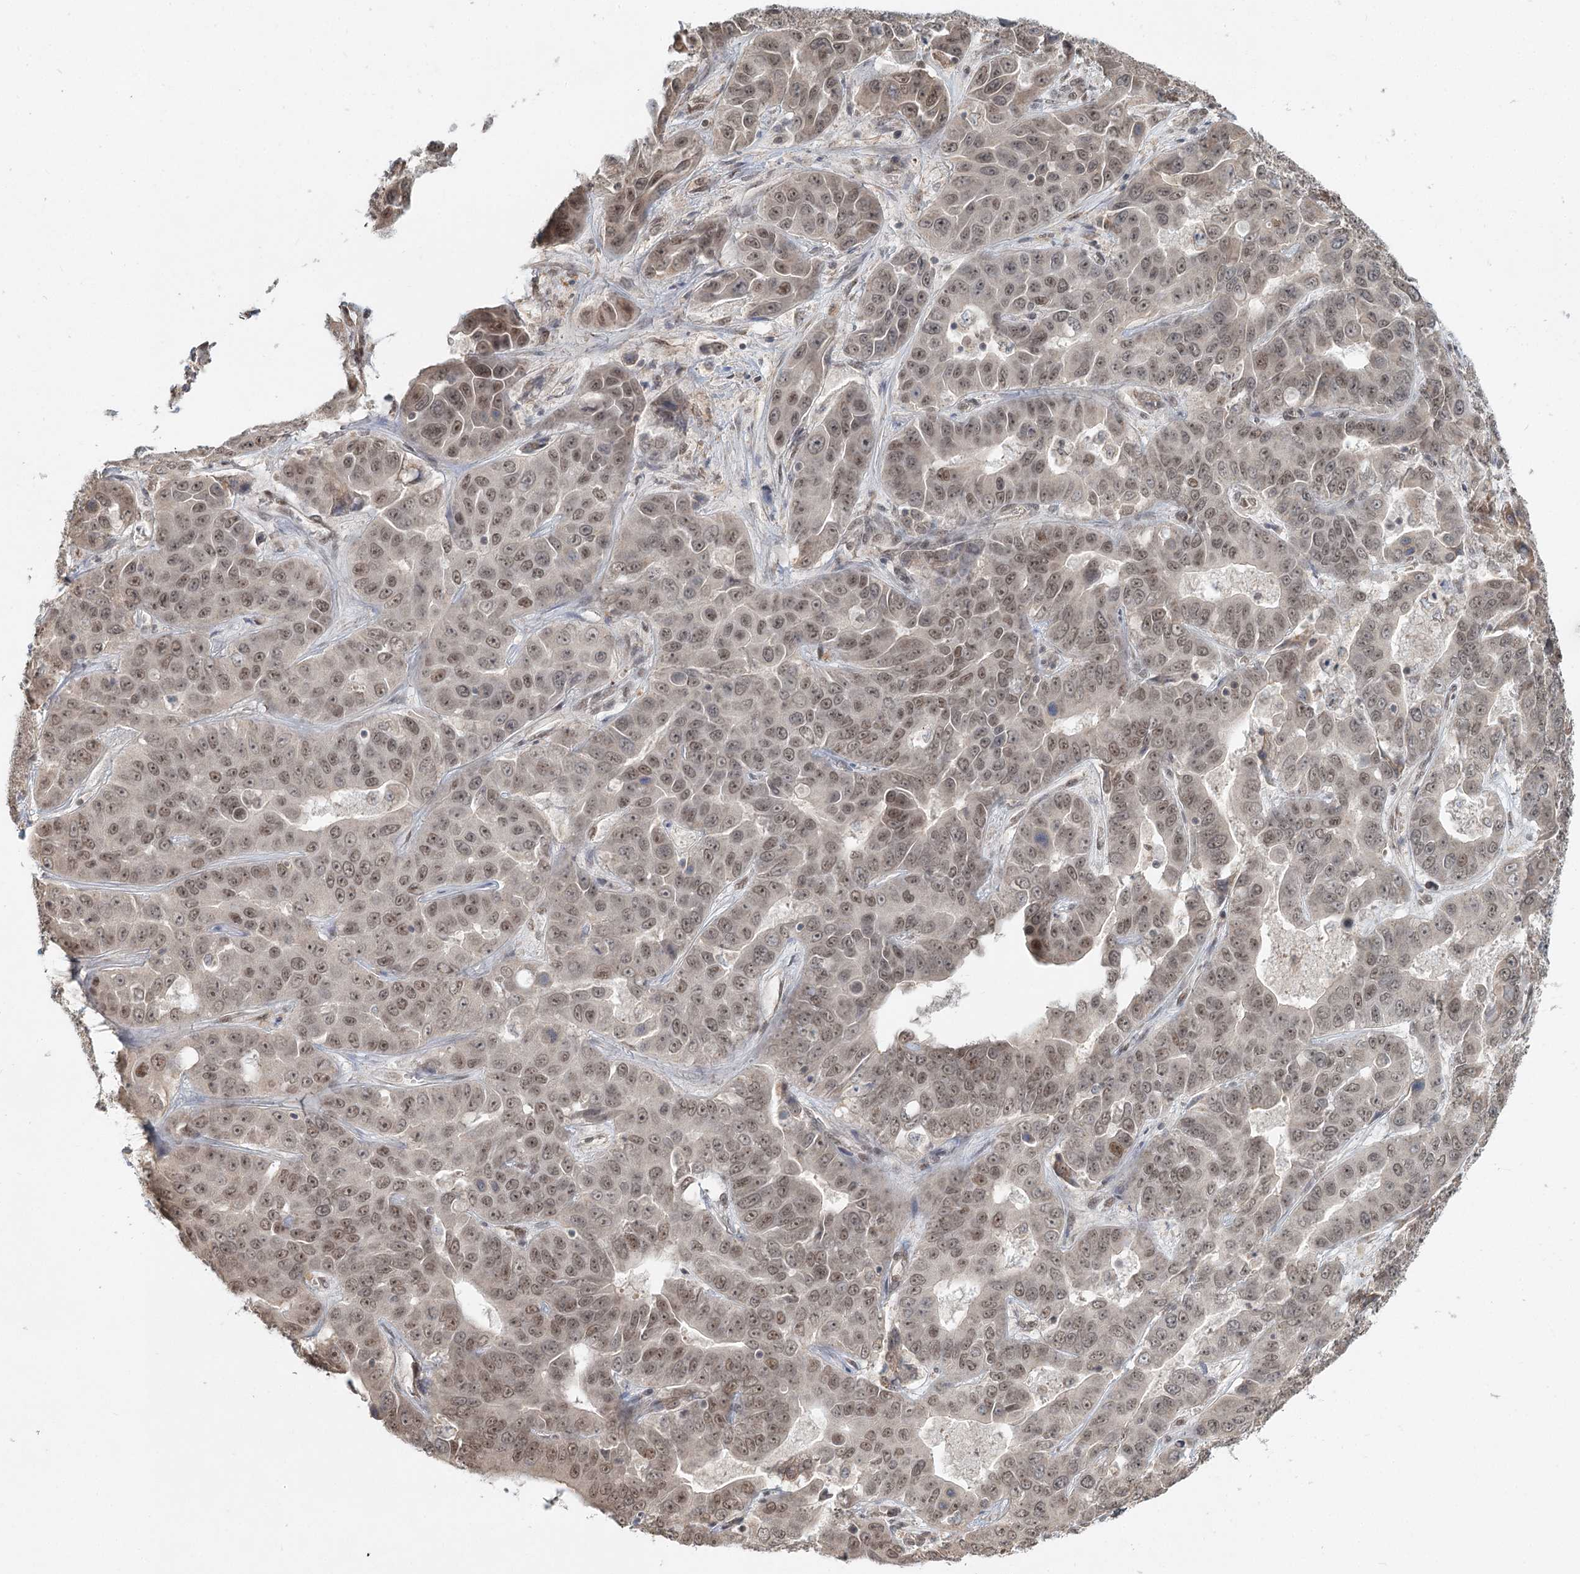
{"staining": {"intensity": "moderate", "quantity": "25%-75%", "location": "nuclear"}, "tissue": "liver cancer", "cell_type": "Tumor cells", "image_type": "cancer", "snomed": [{"axis": "morphology", "description": "Cholangiocarcinoma"}, {"axis": "topography", "description": "Liver"}], "caption": "Moderate nuclear protein positivity is present in approximately 25%-75% of tumor cells in liver cancer (cholangiocarcinoma).", "gene": "GPALPP1", "patient": {"sex": "female", "age": 52}}